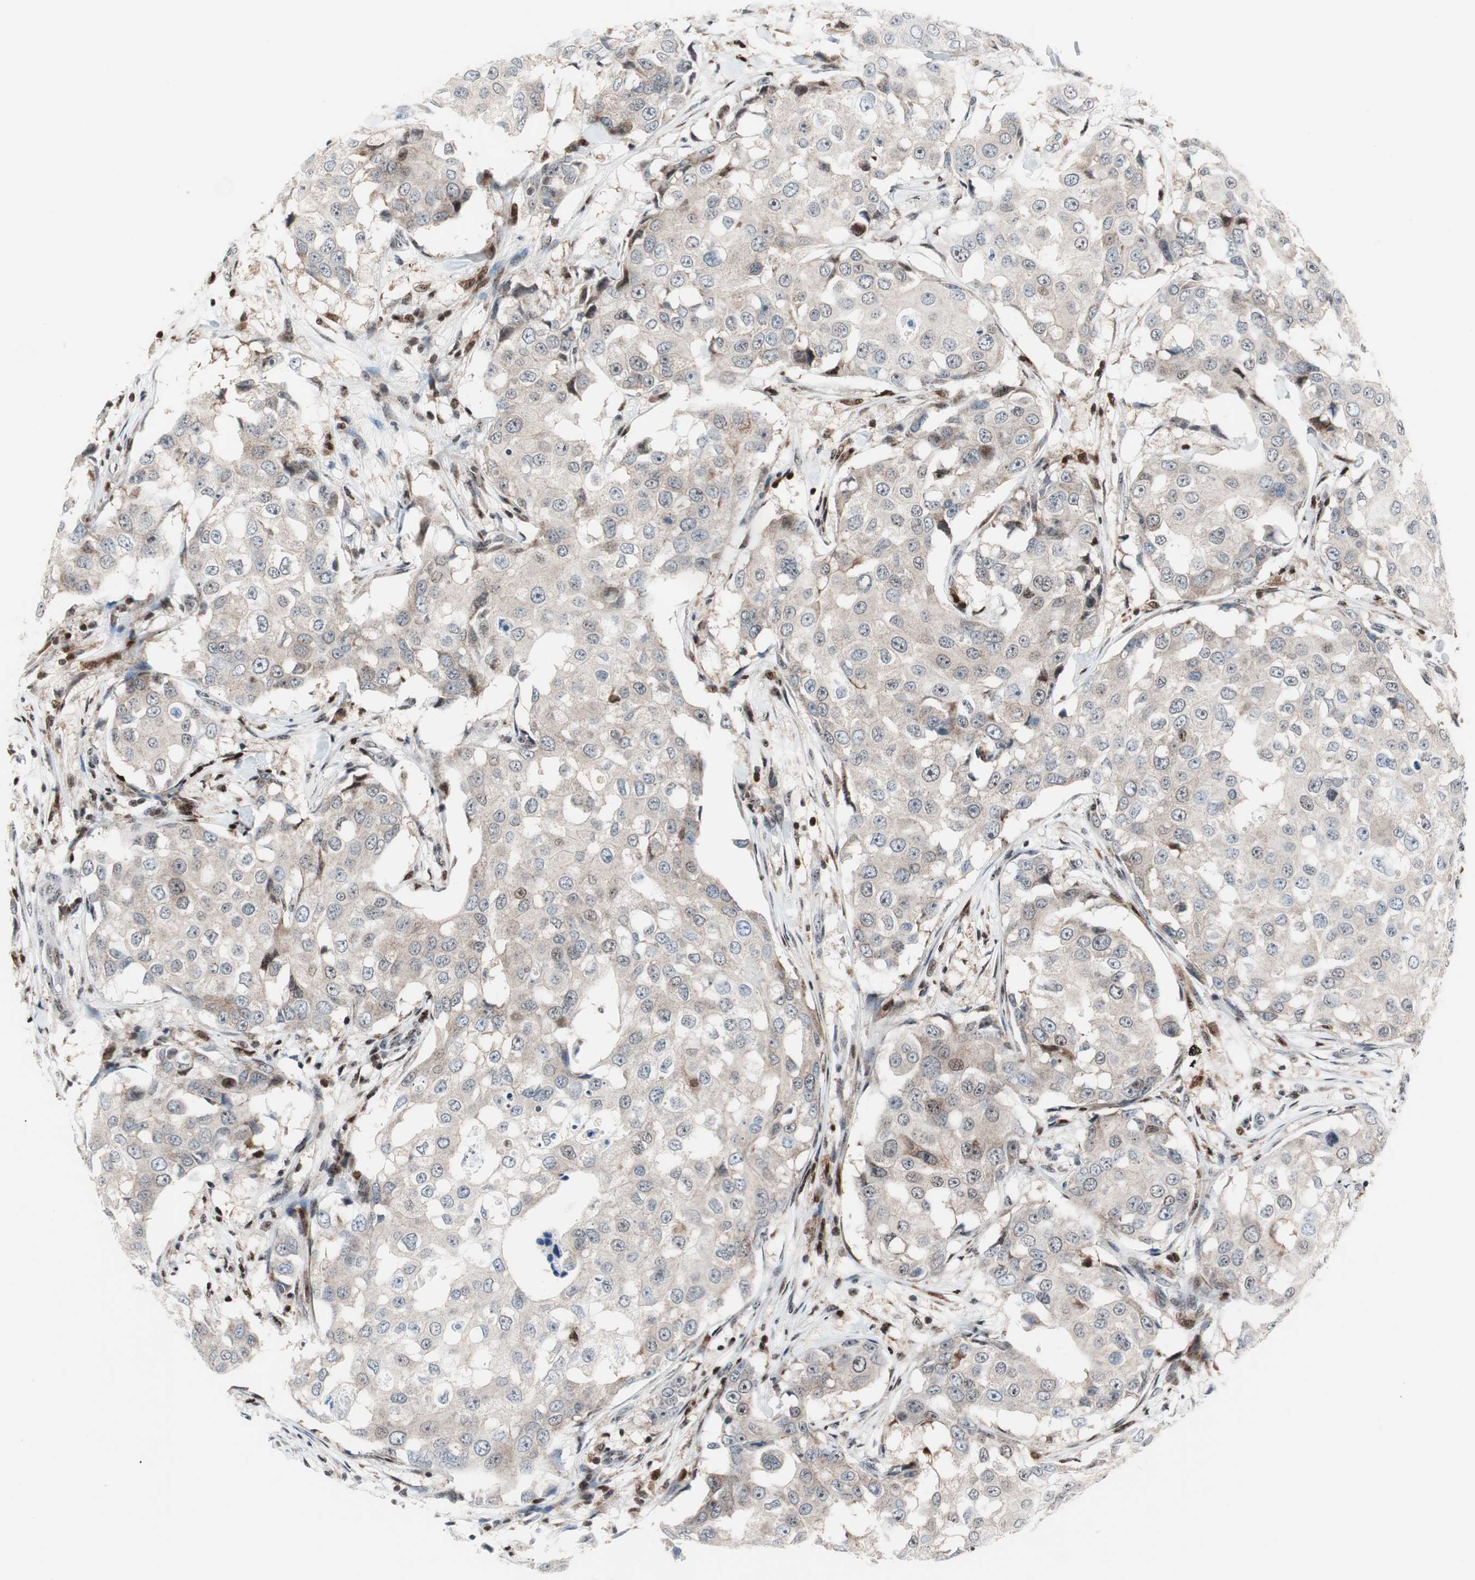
{"staining": {"intensity": "weak", "quantity": "25%-75%", "location": "cytoplasmic/membranous"}, "tissue": "breast cancer", "cell_type": "Tumor cells", "image_type": "cancer", "snomed": [{"axis": "morphology", "description": "Duct carcinoma"}, {"axis": "topography", "description": "Breast"}], "caption": "This micrograph shows immunohistochemistry staining of human intraductal carcinoma (breast), with low weak cytoplasmic/membranous staining in approximately 25%-75% of tumor cells.", "gene": "RGS10", "patient": {"sex": "female", "age": 27}}